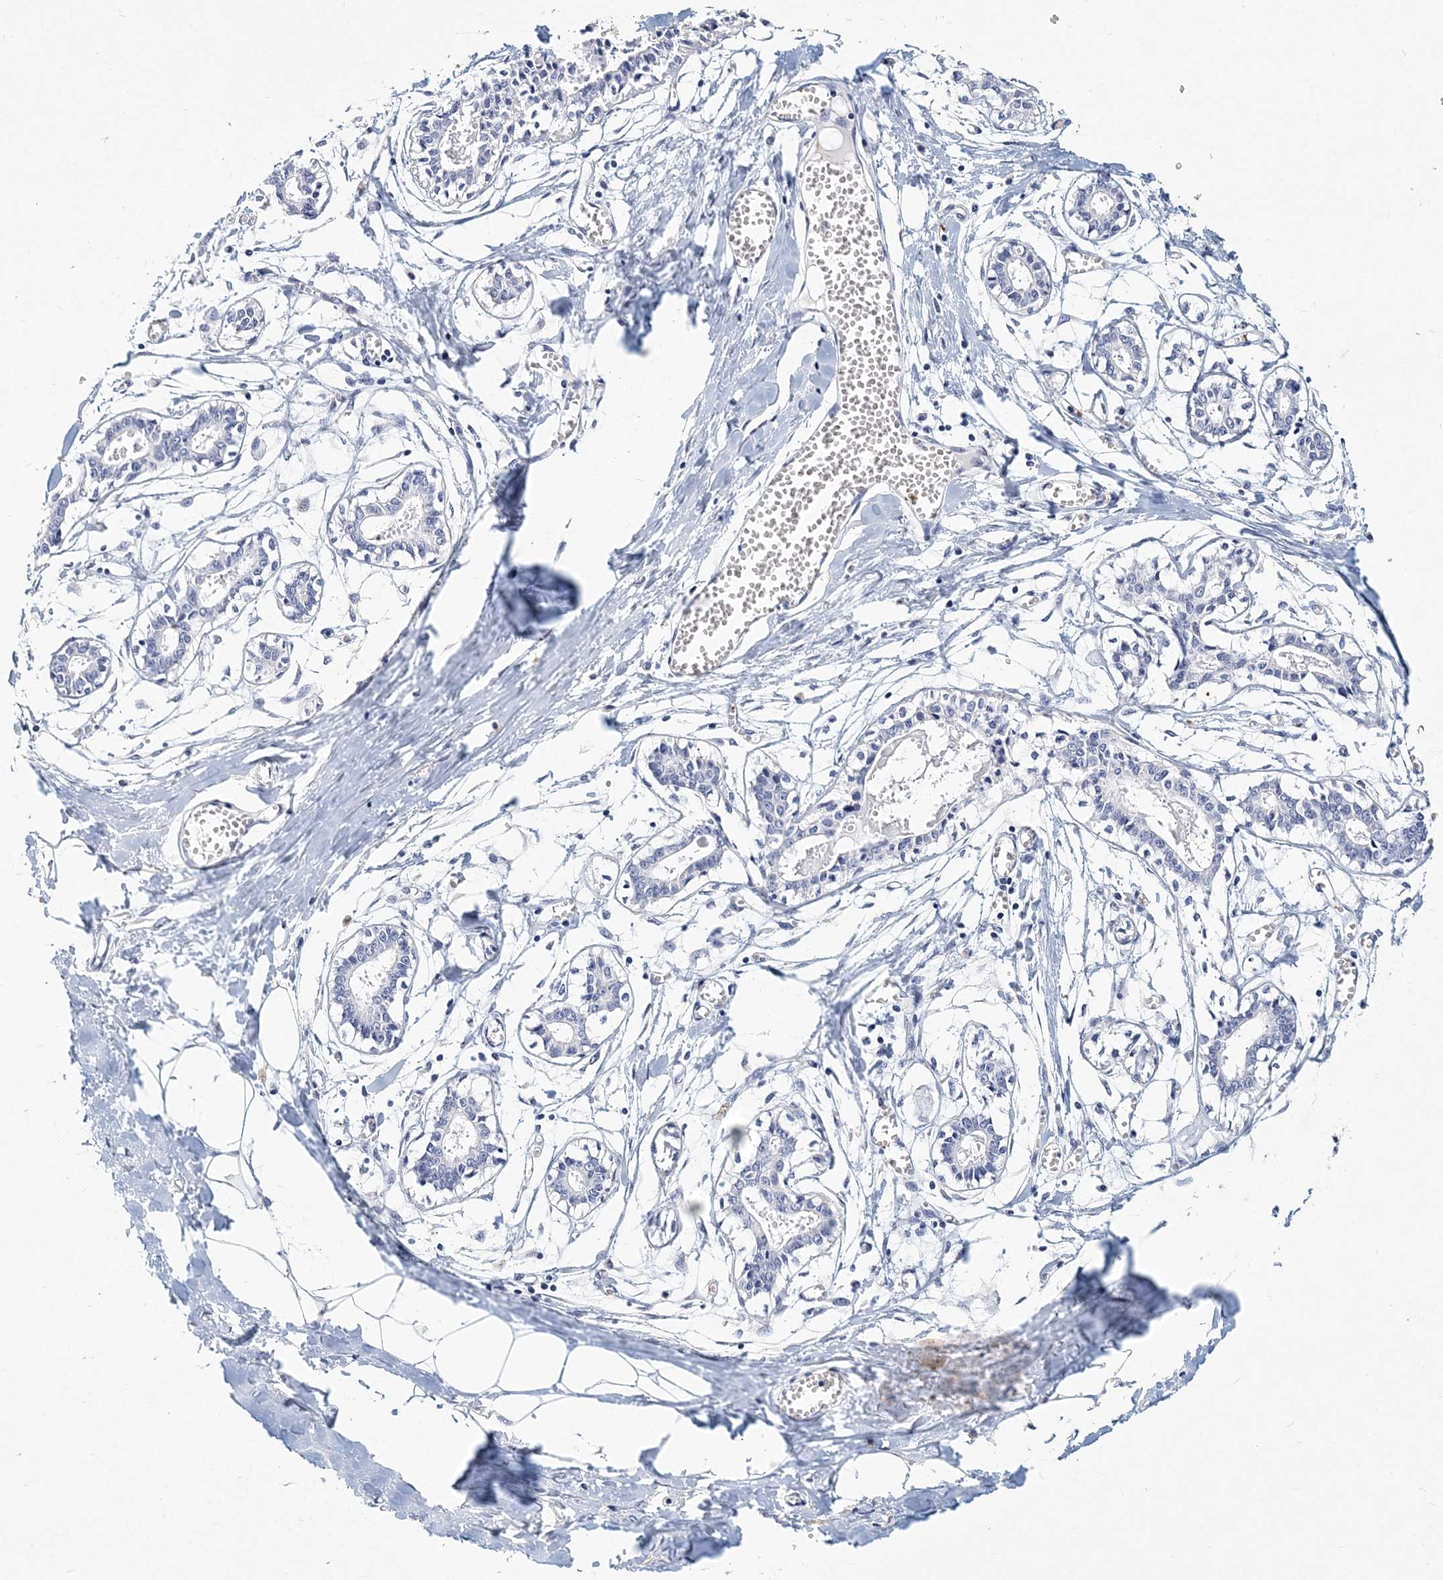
{"staining": {"intensity": "negative", "quantity": "none", "location": "none"}, "tissue": "breast", "cell_type": "Adipocytes", "image_type": "normal", "snomed": [{"axis": "morphology", "description": "Normal tissue, NOS"}, {"axis": "topography", "description": "Breast"}], "caption": "Histopathology image shows no significant protein staining in adipocytes of normal breast. (Stains: DAB immunohistochemistry (IHC) with hematoxylin counter stain, Microscopy: brightfield microscopy at high magnification).", "gene": "ITGA2B", "patient": {"sex": "female", "age": 27}}